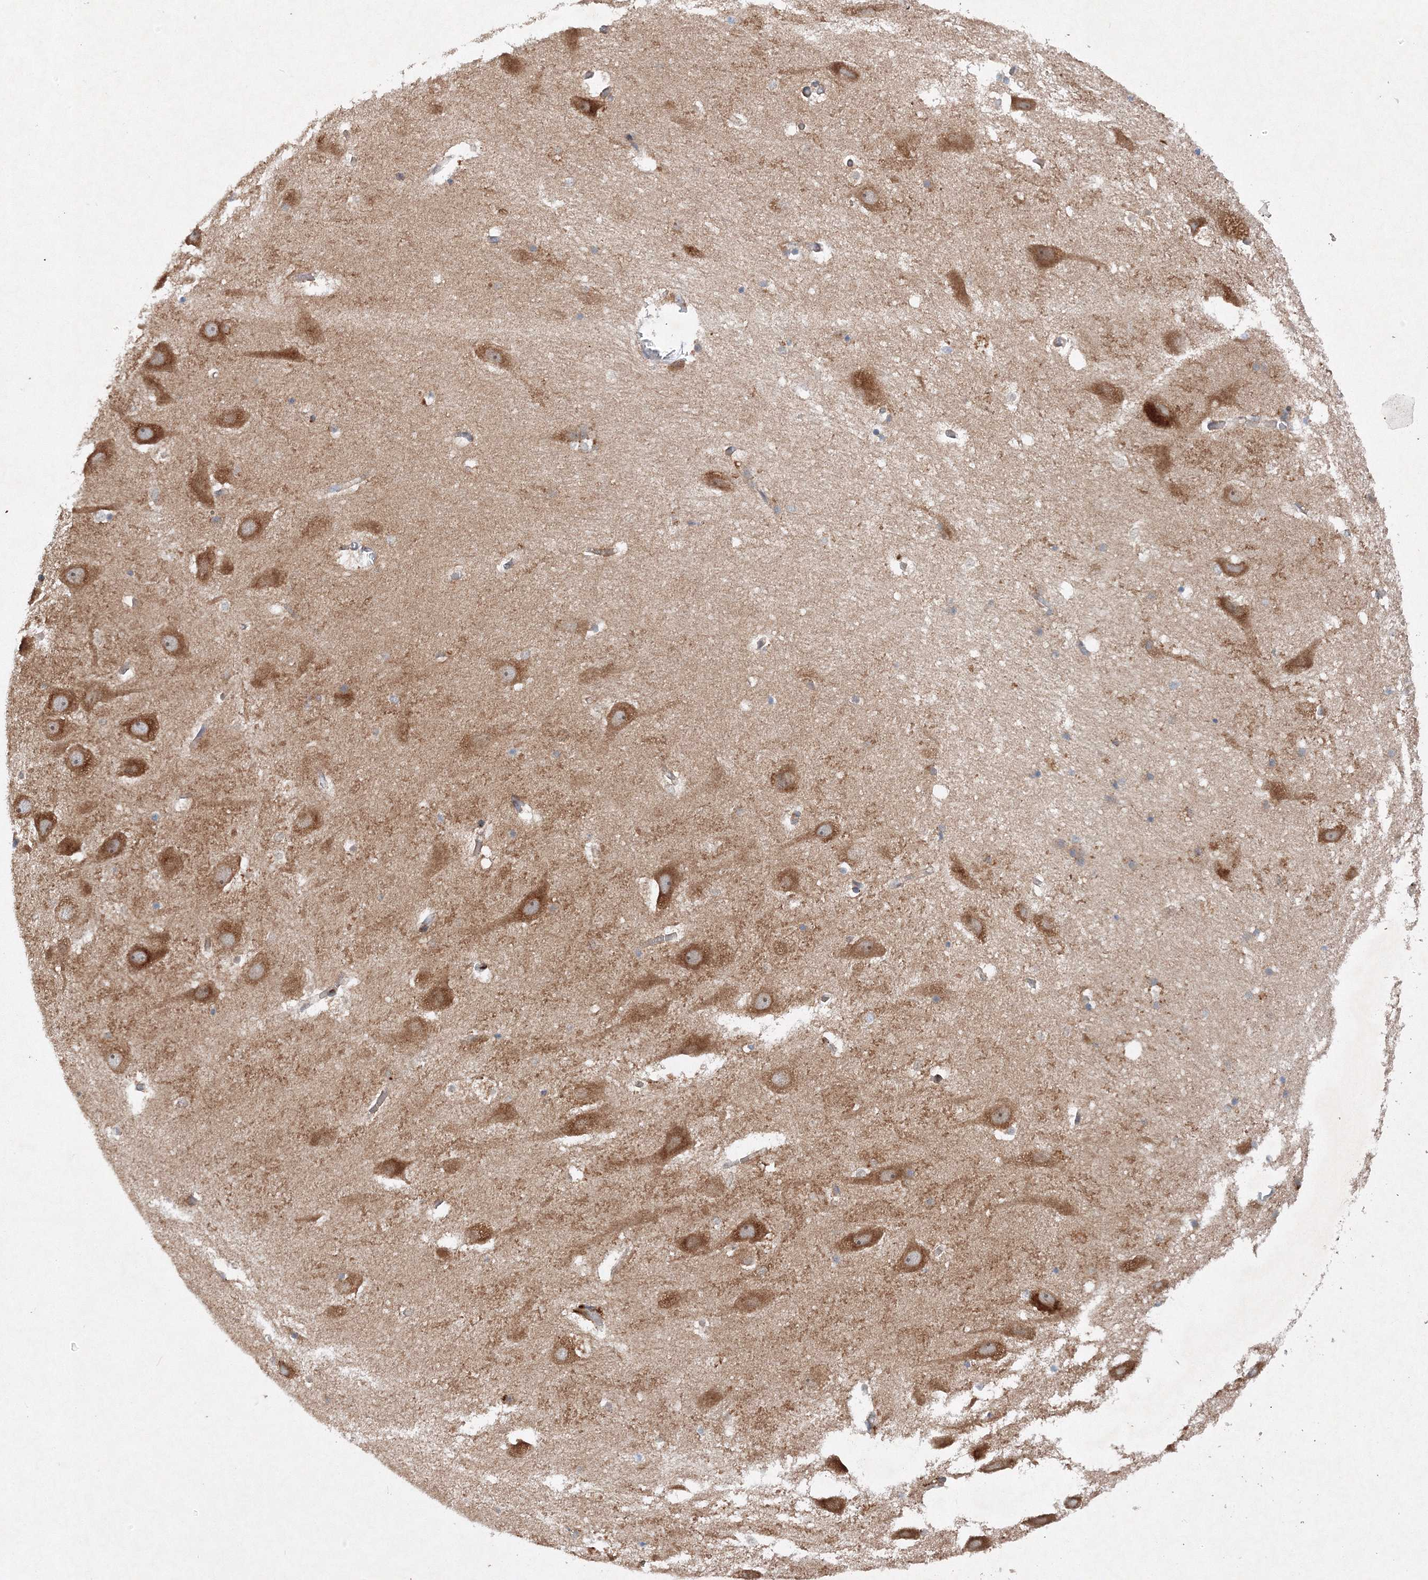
{"staining": {"intensity": "weak", "quantity": "<25%", "location": "cytoplasmic/membranous"}, "tissue": "hippocampus", "cell_type": "Glial cells", "image_type": "normal", "snomed": [{"axis": "morphology", "description": "Normal tissue, NOS"}, {"axis": "topography", "description": "Hippocampus"}], "caption": "DAB (3,3'-diaminobenzidine) immunohistochemical staining of unremarkable hippocampus displays no significant expression in glial cells.", "gene": "SLC36A1", "patient": {"sex": "female", "age": 52}}